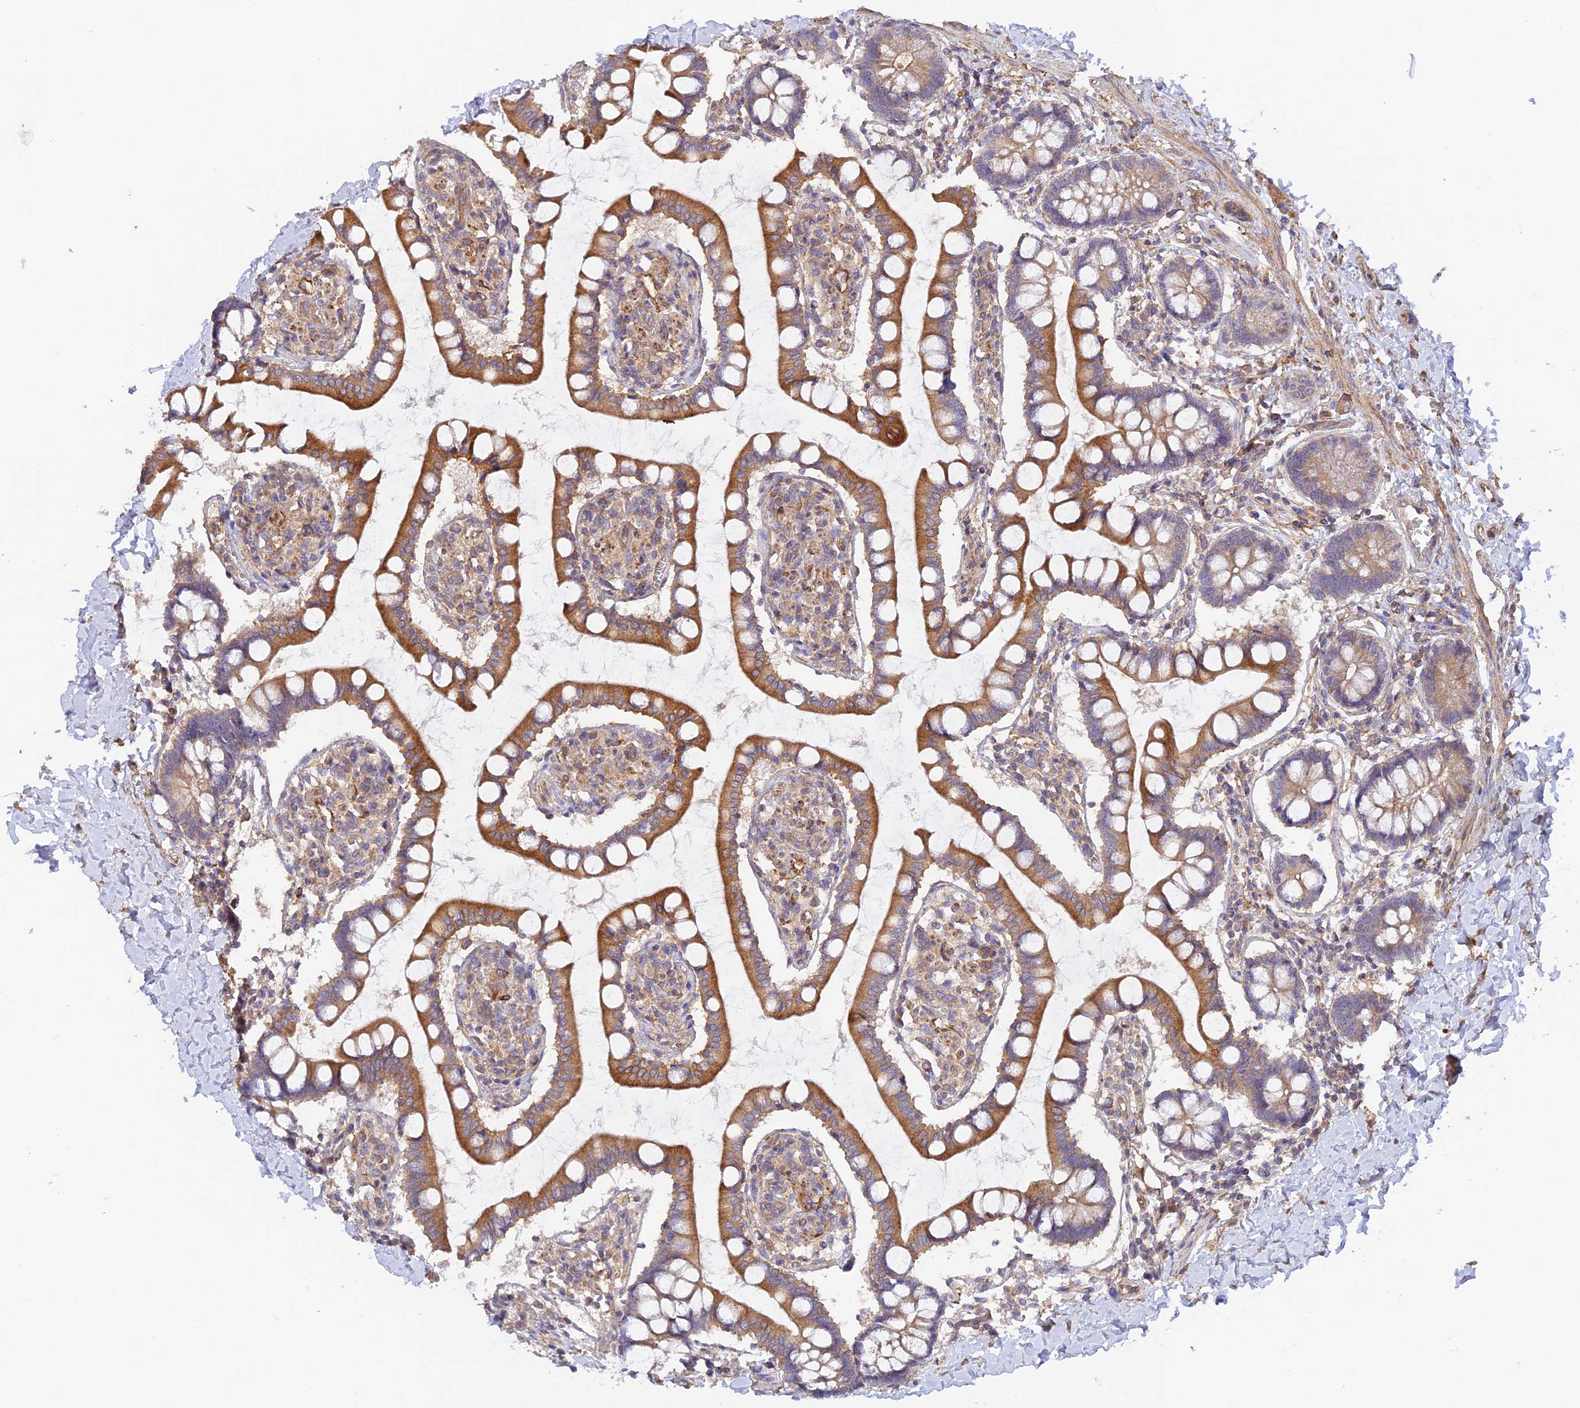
{"staining": {"intensity": "strong", "quantity": ">75%", "location": "cytoplasmic/membranous"}, "tissue": "small intestine", "cell_type": "Glandular cells", "image_type": "normal", "snomed": [{"axis": "morphology", "description": "Normal tissue, NOS"}, {"axis": "topography", "description": "Small intestine"}], "caption": "Immunohistochemical staining of benign small intestine exhibits >75% levels of strong cytoplasmic/membranous protein expression in approximately >75% of glandular cells.", "gene": "MYO9A", "patient": {"sex": "male", "age": 52}}